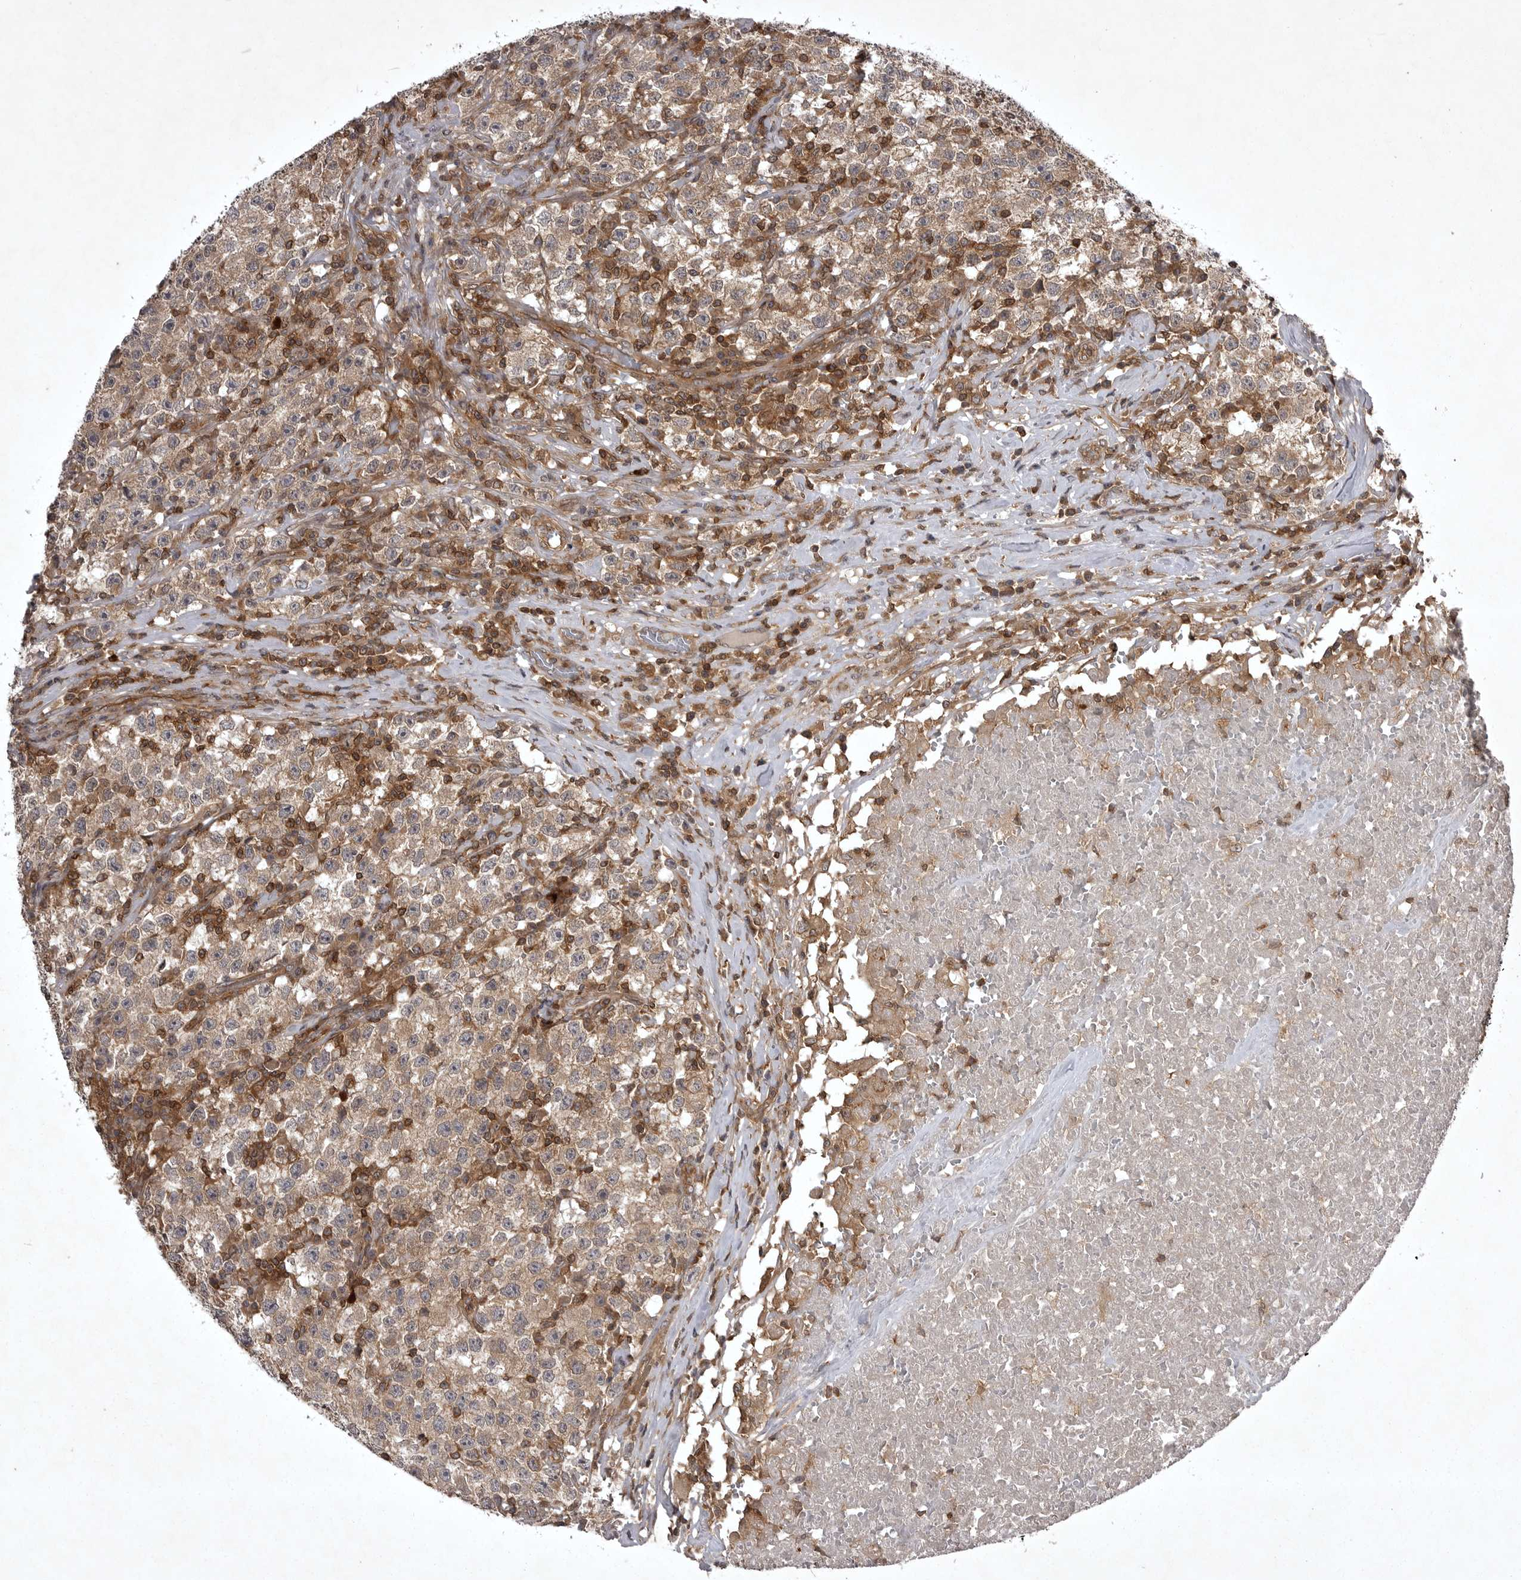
{"staining": {"intensity": "moderate", "quantity": ">75%", "location": "cytoplasmic/membranous"}, "tissue": "testis cancer", "cell_type": "Tumor cells", "image_type": "cancer", "snomed": [{"axis": "morphology", "description": "Seminoma, NOS"}, {"axis": "topography", "description": "Testis"}], "caption": "Brown immunohistochemical staining in human testis seminoma displays moderate cytoplasmic/membranous expression in about >75% of tumor cells.", "gene": "STK24", "patient": {"sex": "male", "age": 22}}